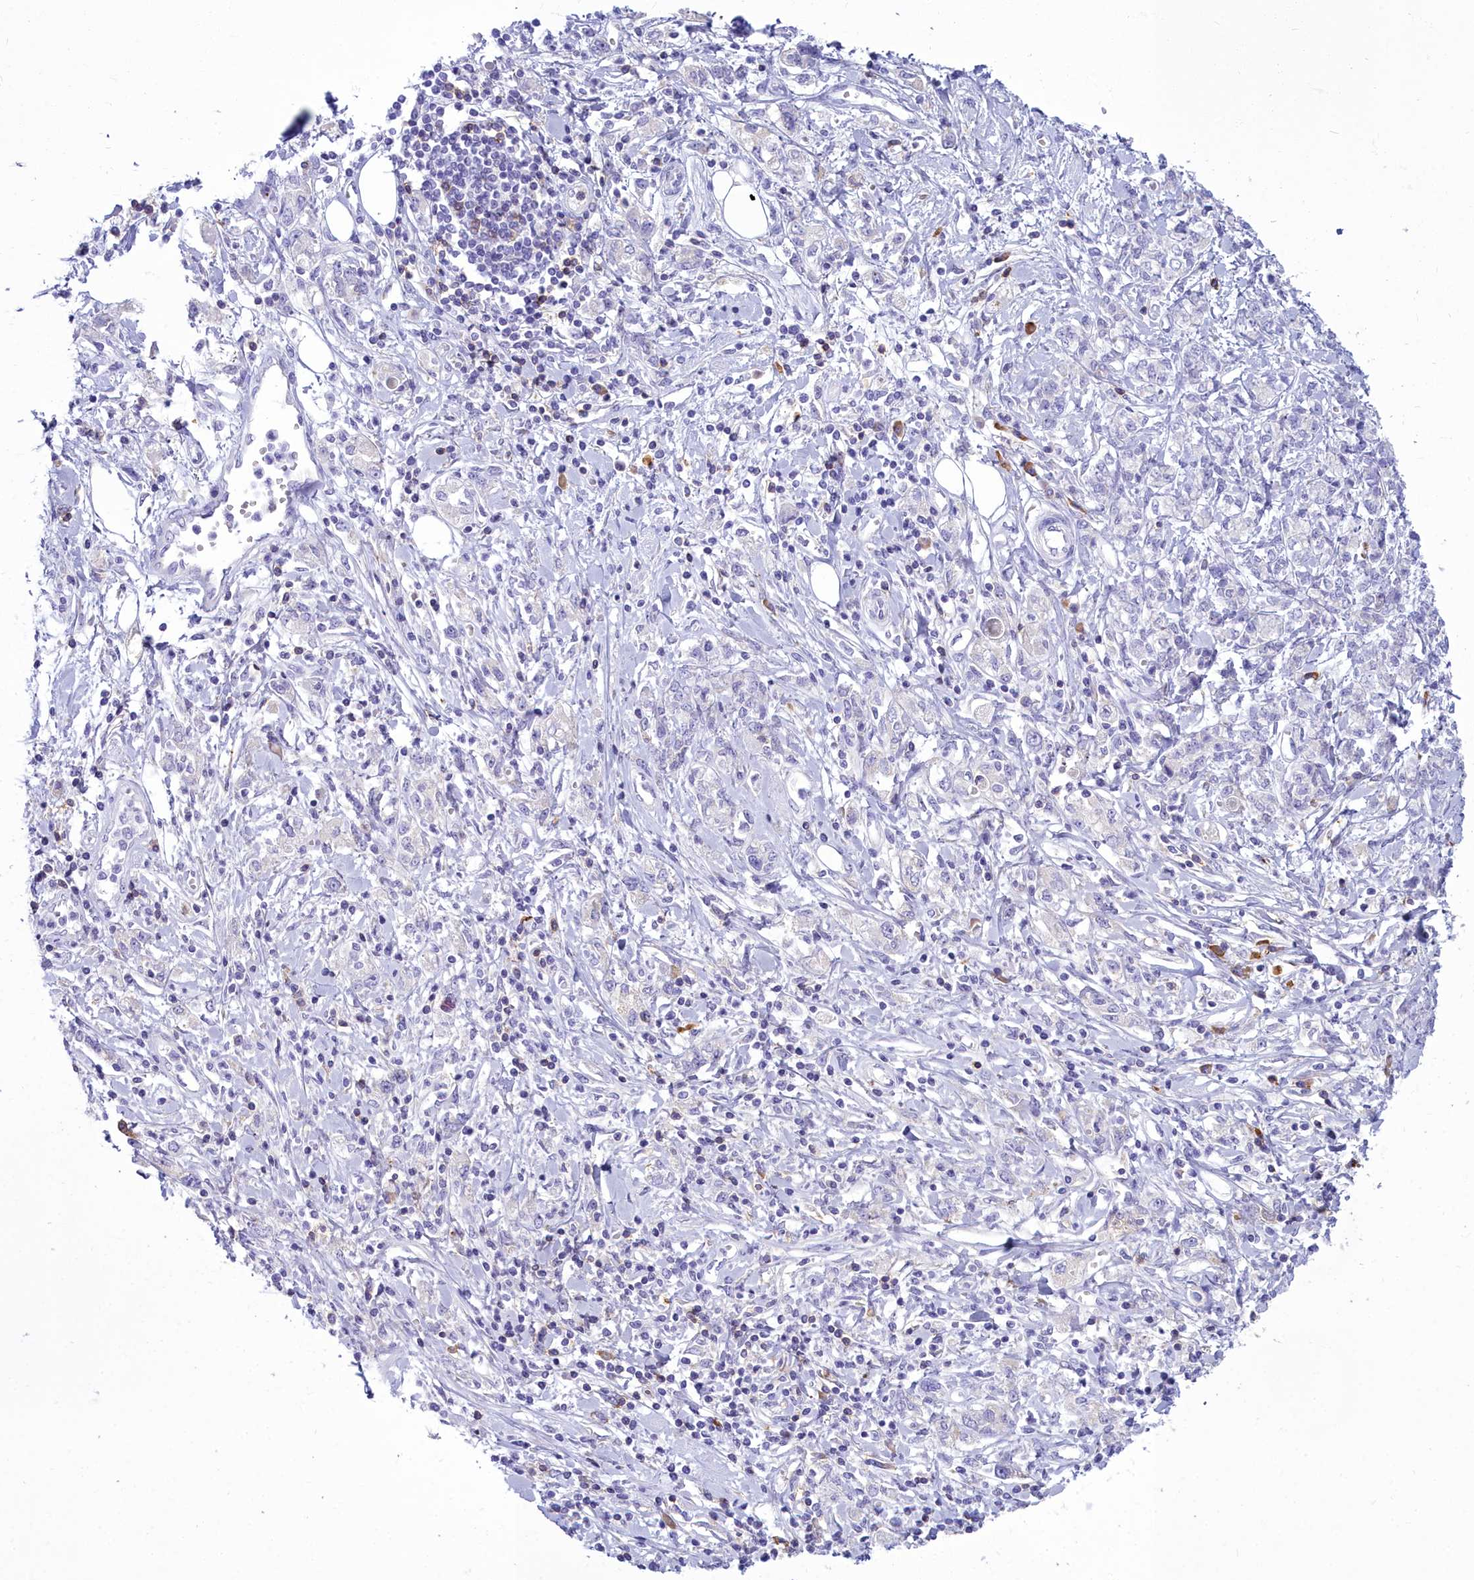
{"staining": {"intensity": "negative", "quantity": "none", "location": "none"}, "tissue": "stomach cancer", "cell_type": "Tumor cells", "image_type": "cancer", "snomed": [{"axis": "morphology", "description": "Adenocarcinoma, NOS"}, {"axis": "topography", "description": "Stomach"}], "caption": "The micrograph exhibits no significant expression in tumor cells of stomach adenocarcinoma.", "gene": "CD5", "patient": {"sex": "female", "age": 76}}